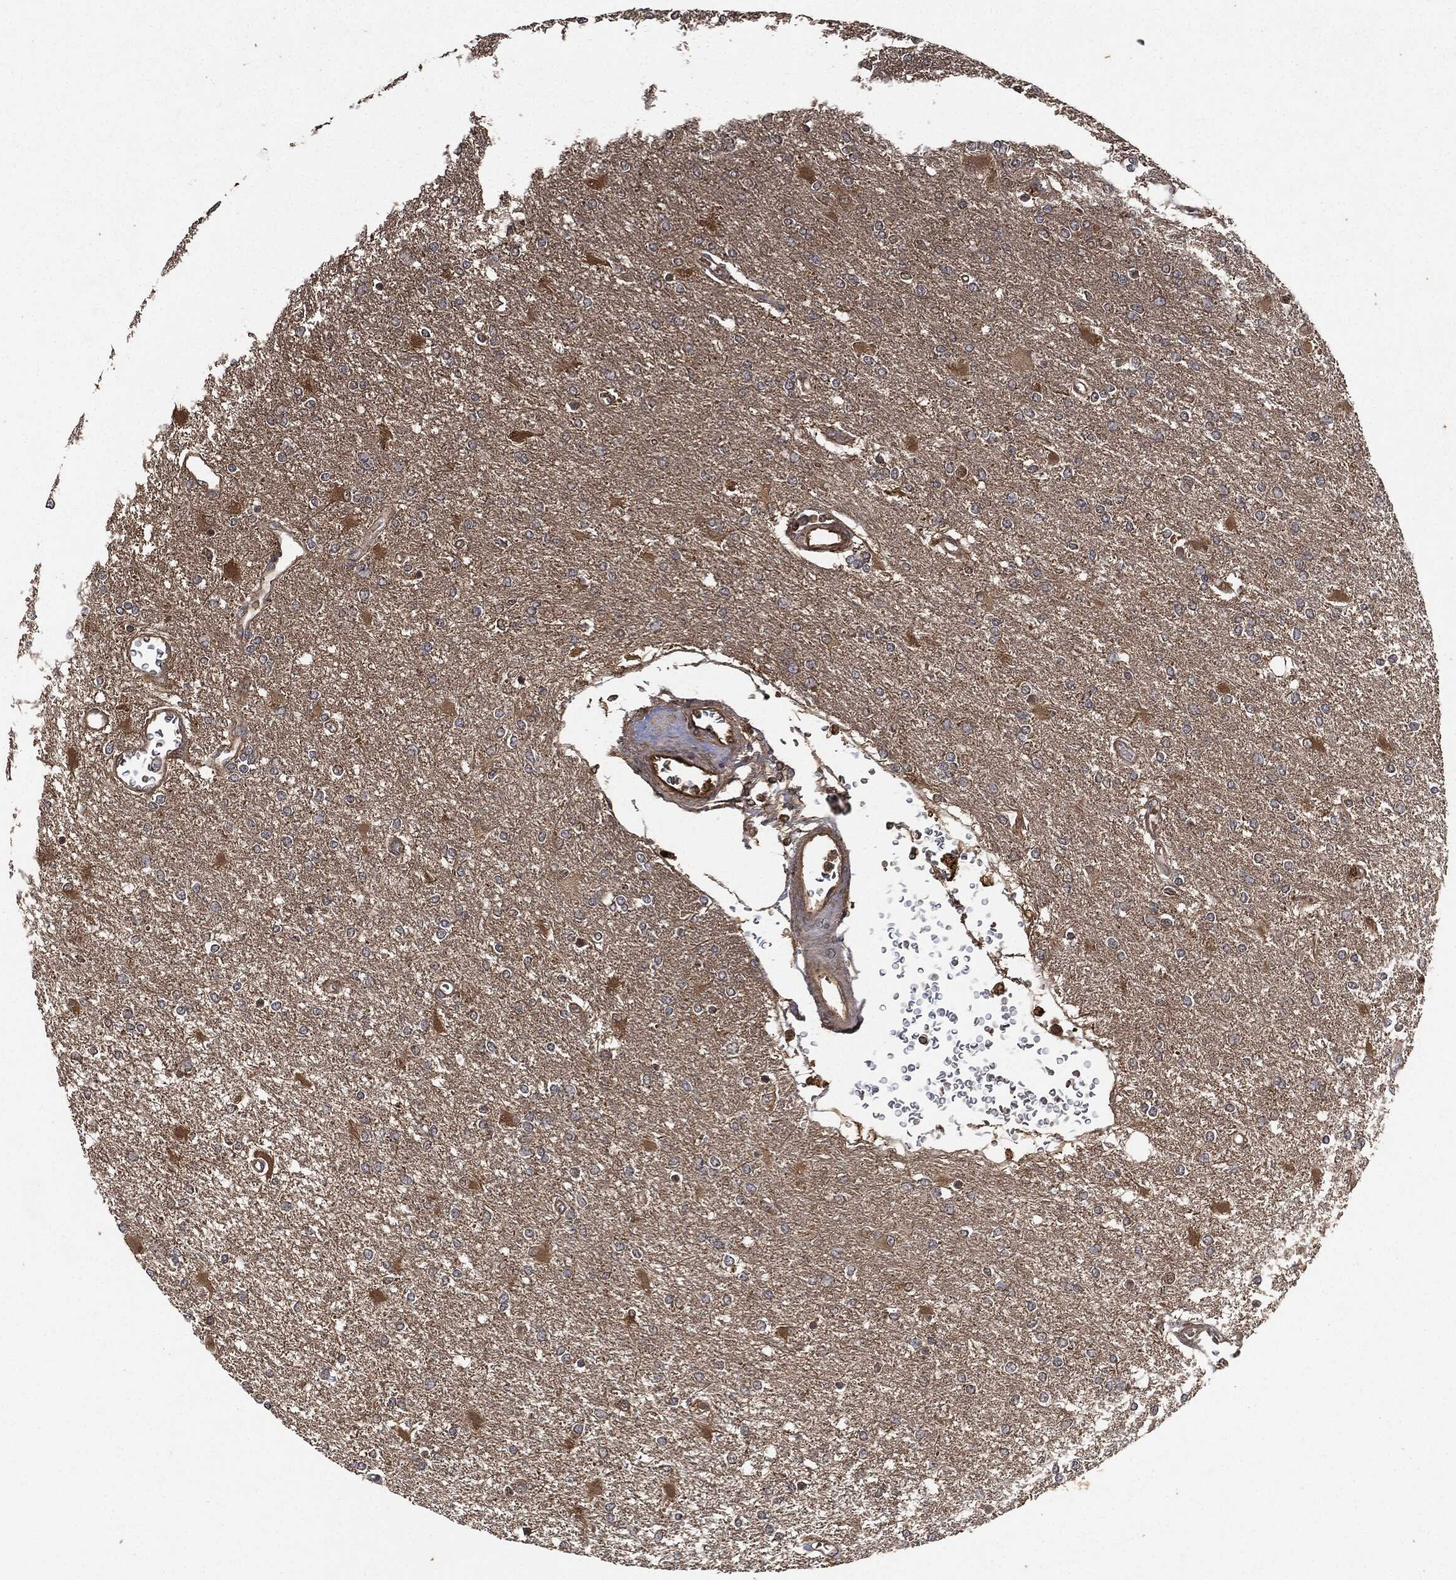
{"staining": {"intensity": "moderate", "quantity": "<25%", "location": "cytoplasmic/membranous"}, "tissue": "glioma", "cell_type": "Tumor cells", "image_type": "cancer", "snomed": [{"axis": "morphology", "description": "Glioma, malignant, High grade"}, {"axis": "topography", "description": "Cerebral cortex"}], "caption": "Human high-grade glioma (malignant) stained with a protein marker shows moderate staining in tumor cells.", "gene": "BRAF", "patient": {"sex": "male", "age": 79}}